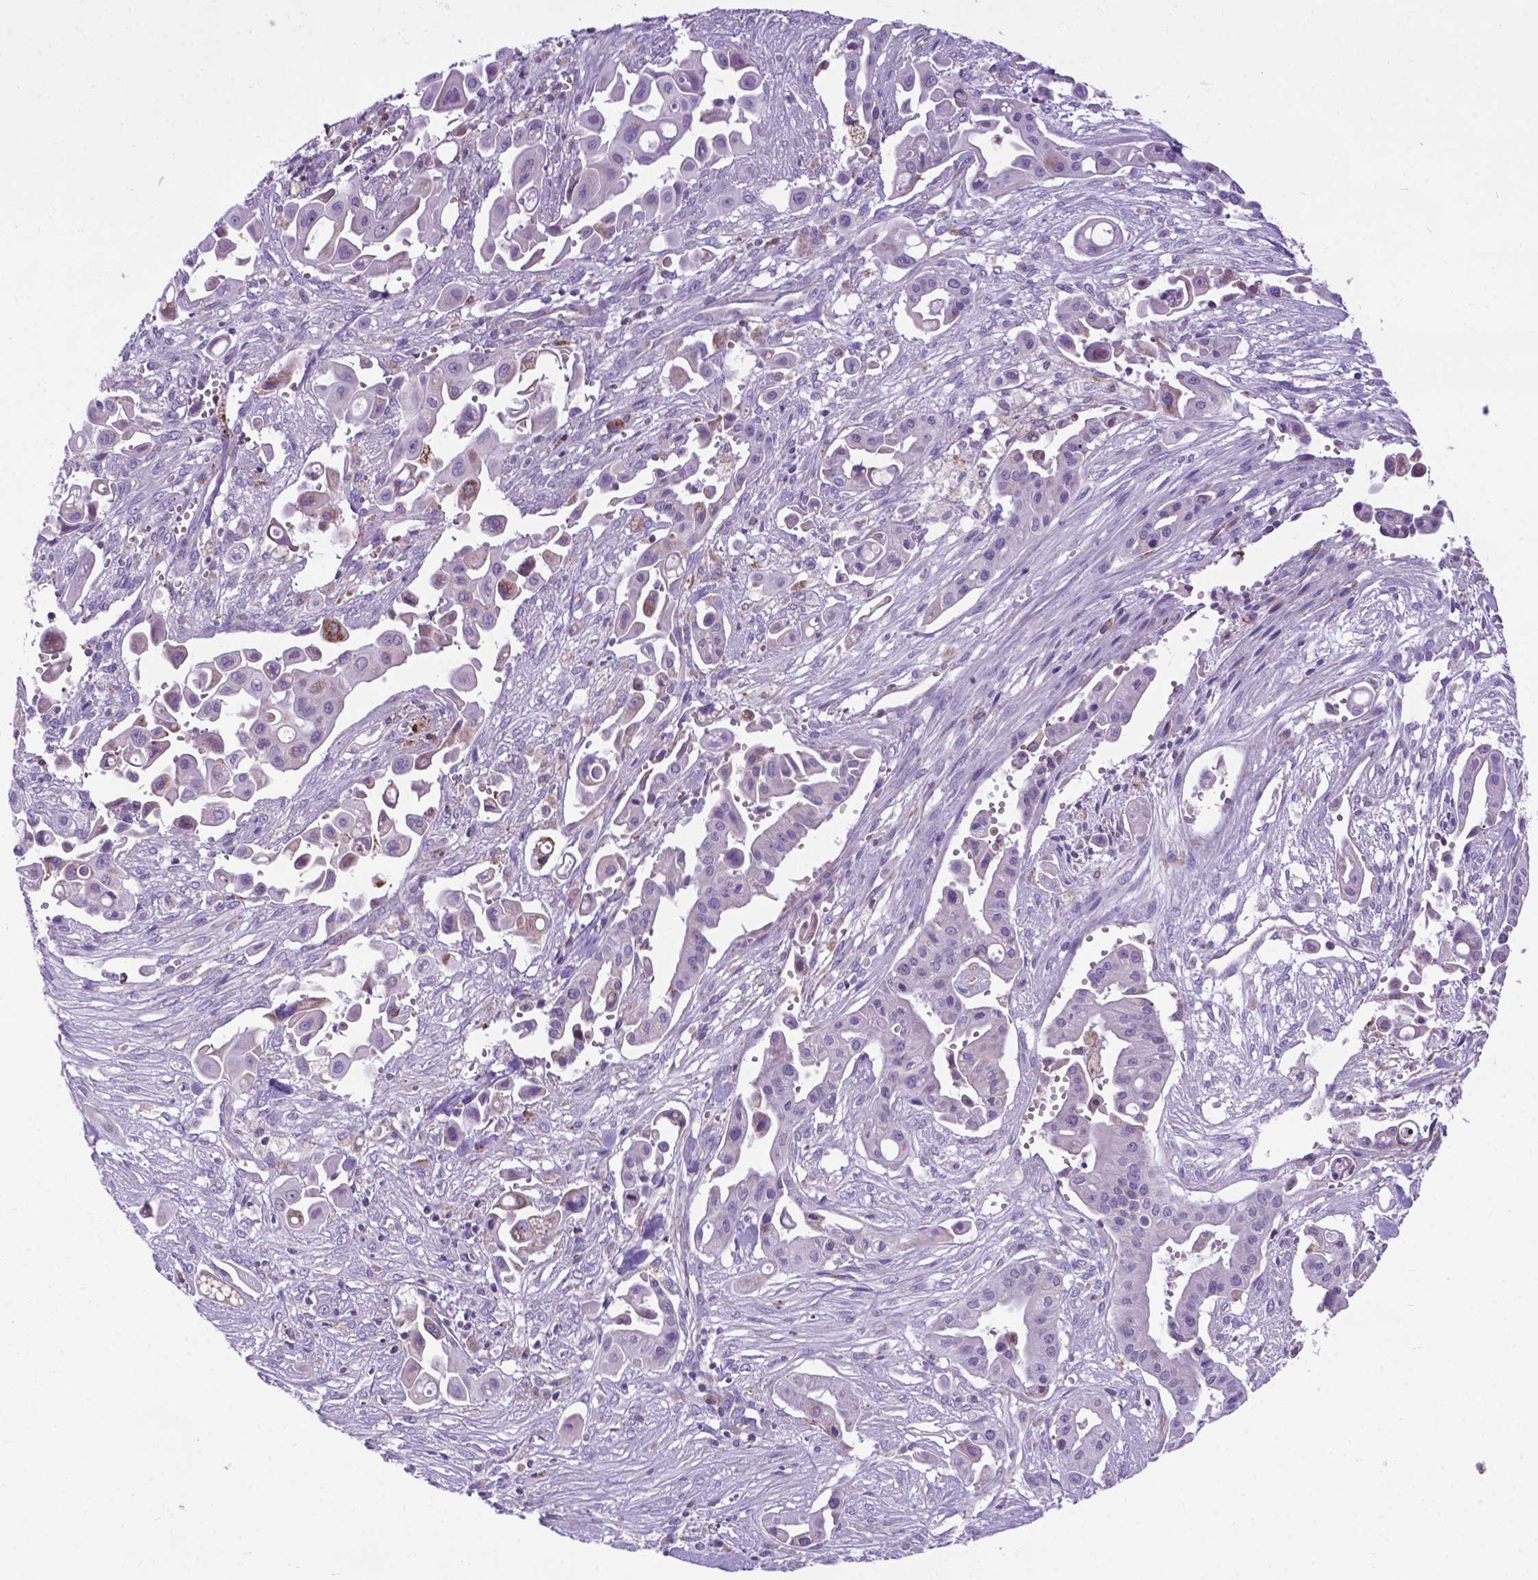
{"staining": {"intensity": "negative", "quantity": "none", "location": "none"}, "tissue": "pancreatic cancer", "cell_type": "Tumor cells", "image_type": "cancer", "snomed": [{"axis": "morphology", "description": "Adenocarcinoma, NOS"}, {"axis": "topography", "description": "Pancreas"}], "caption": "IHC of adenocarcinoma (pancreatic) demonstrates no staining in tumor cells. Brightfield microscopy of immunohistochemistry stained with DAB (brown) and hematoxylin (blue), captured at high magnification.", "gene": "POU3F3", "patient": {"sex": "male", "age": 50}}